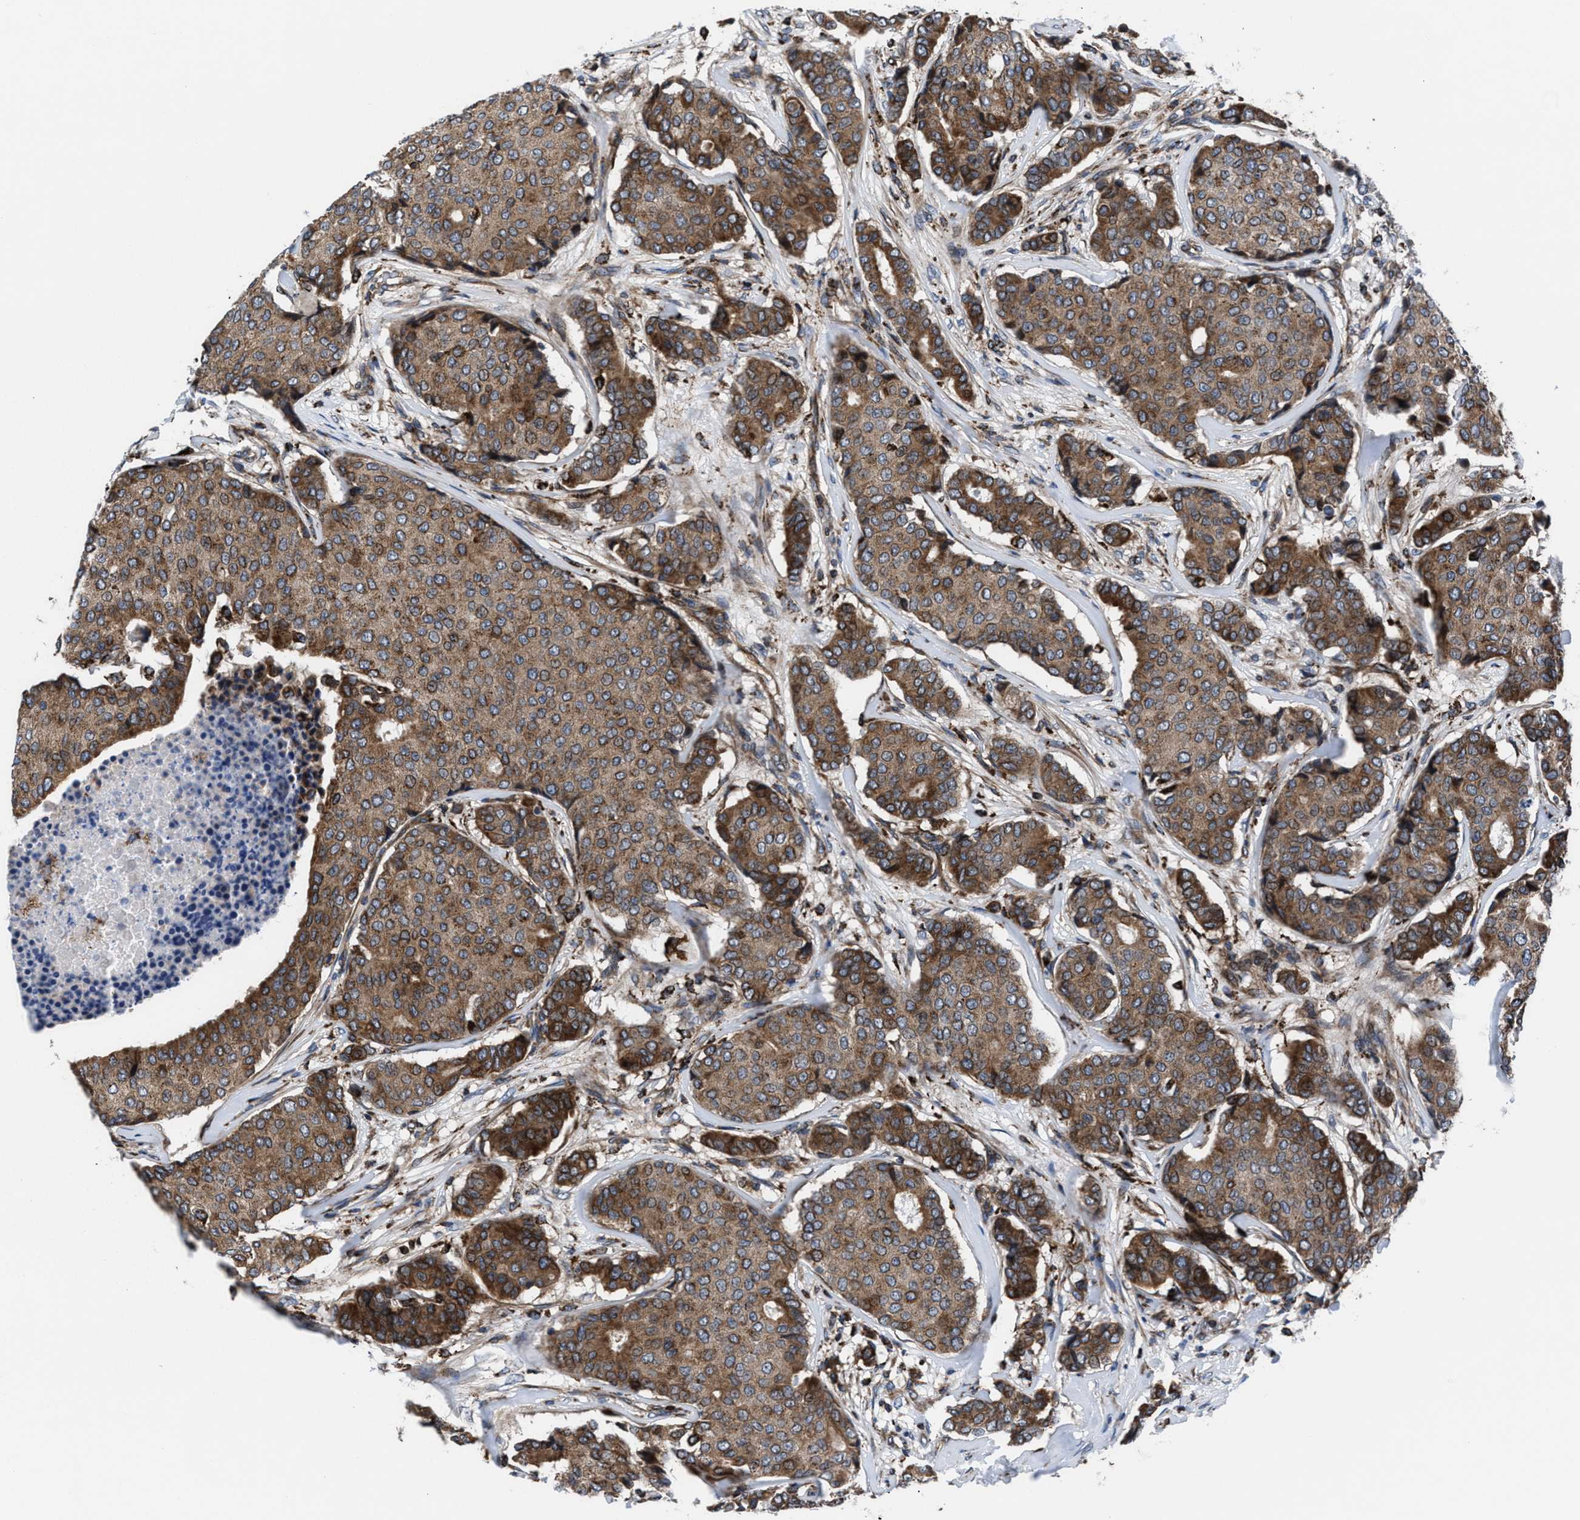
{"staining": {"intensity": "moderate", "quantity": ">75%", "location": "cytoplasmic/membranous"}, "tissue": "breast cancer", "cell_type": "Tumor cells", "image_type": "cancer", "snomed": [{"axis": "morphology", "description": "Duct carcinoma"}, {"axis": "topography", "description": "Breast"}], "caption": "Moderate cytoplasmic/membranous protein staining is identified in approximately >75% of tumor cells in invasive ductal carcinoma (breast). The staining was performed using DAB (3,3'-diaminobenzidine) to visualize the protein expression in brown, while the nuclei were stained in blue with hematoxylin (Magnification: 20x).", "gene": "PRR15L", "patient": {"sex": "female", "age": 75}}